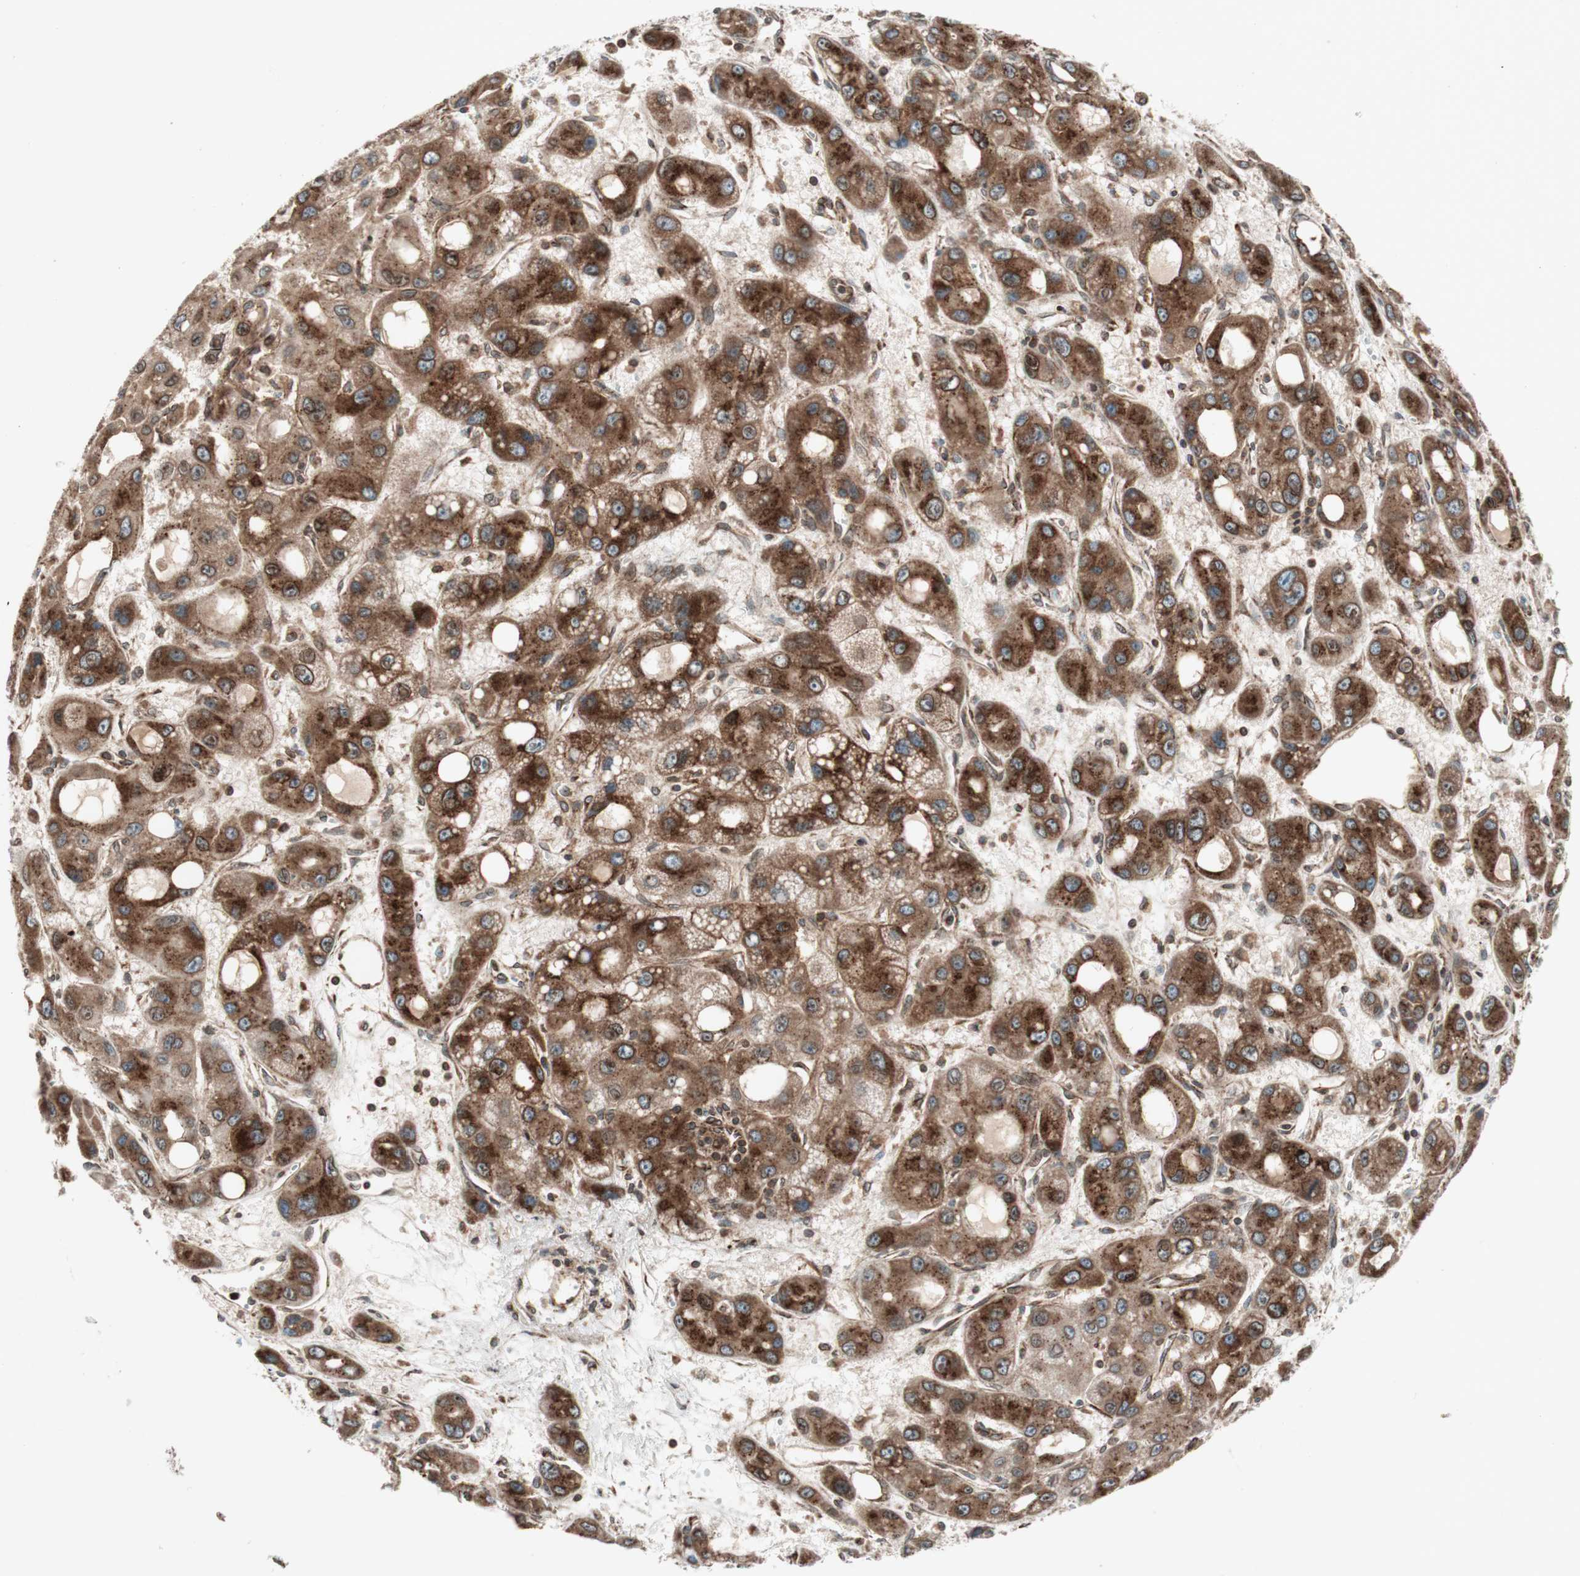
{"staining": {"intensity": "strong", "quantity": ">75%", "location": "cytoplasmic/membranous"}, "tissue": "liver cancer", "cell_type": "Tumor cells", "image_type": "cancer", "snomed": [{"axis": "morphology", "description": "Carcinoma, Hepatocellular, NOS"}, {"axis": "topography", "description": "Liver"}], "caption": "DAB (3,3'-diaminobenzidine) immunohistochemical staining of human liver hepatocellular carcinoma demonstrates strong cytoplasmic/membranous protein expression in approximately >75% of tumor cells.", "gene": "NUP62", "patient": {"sex": "male", "age": 55}}